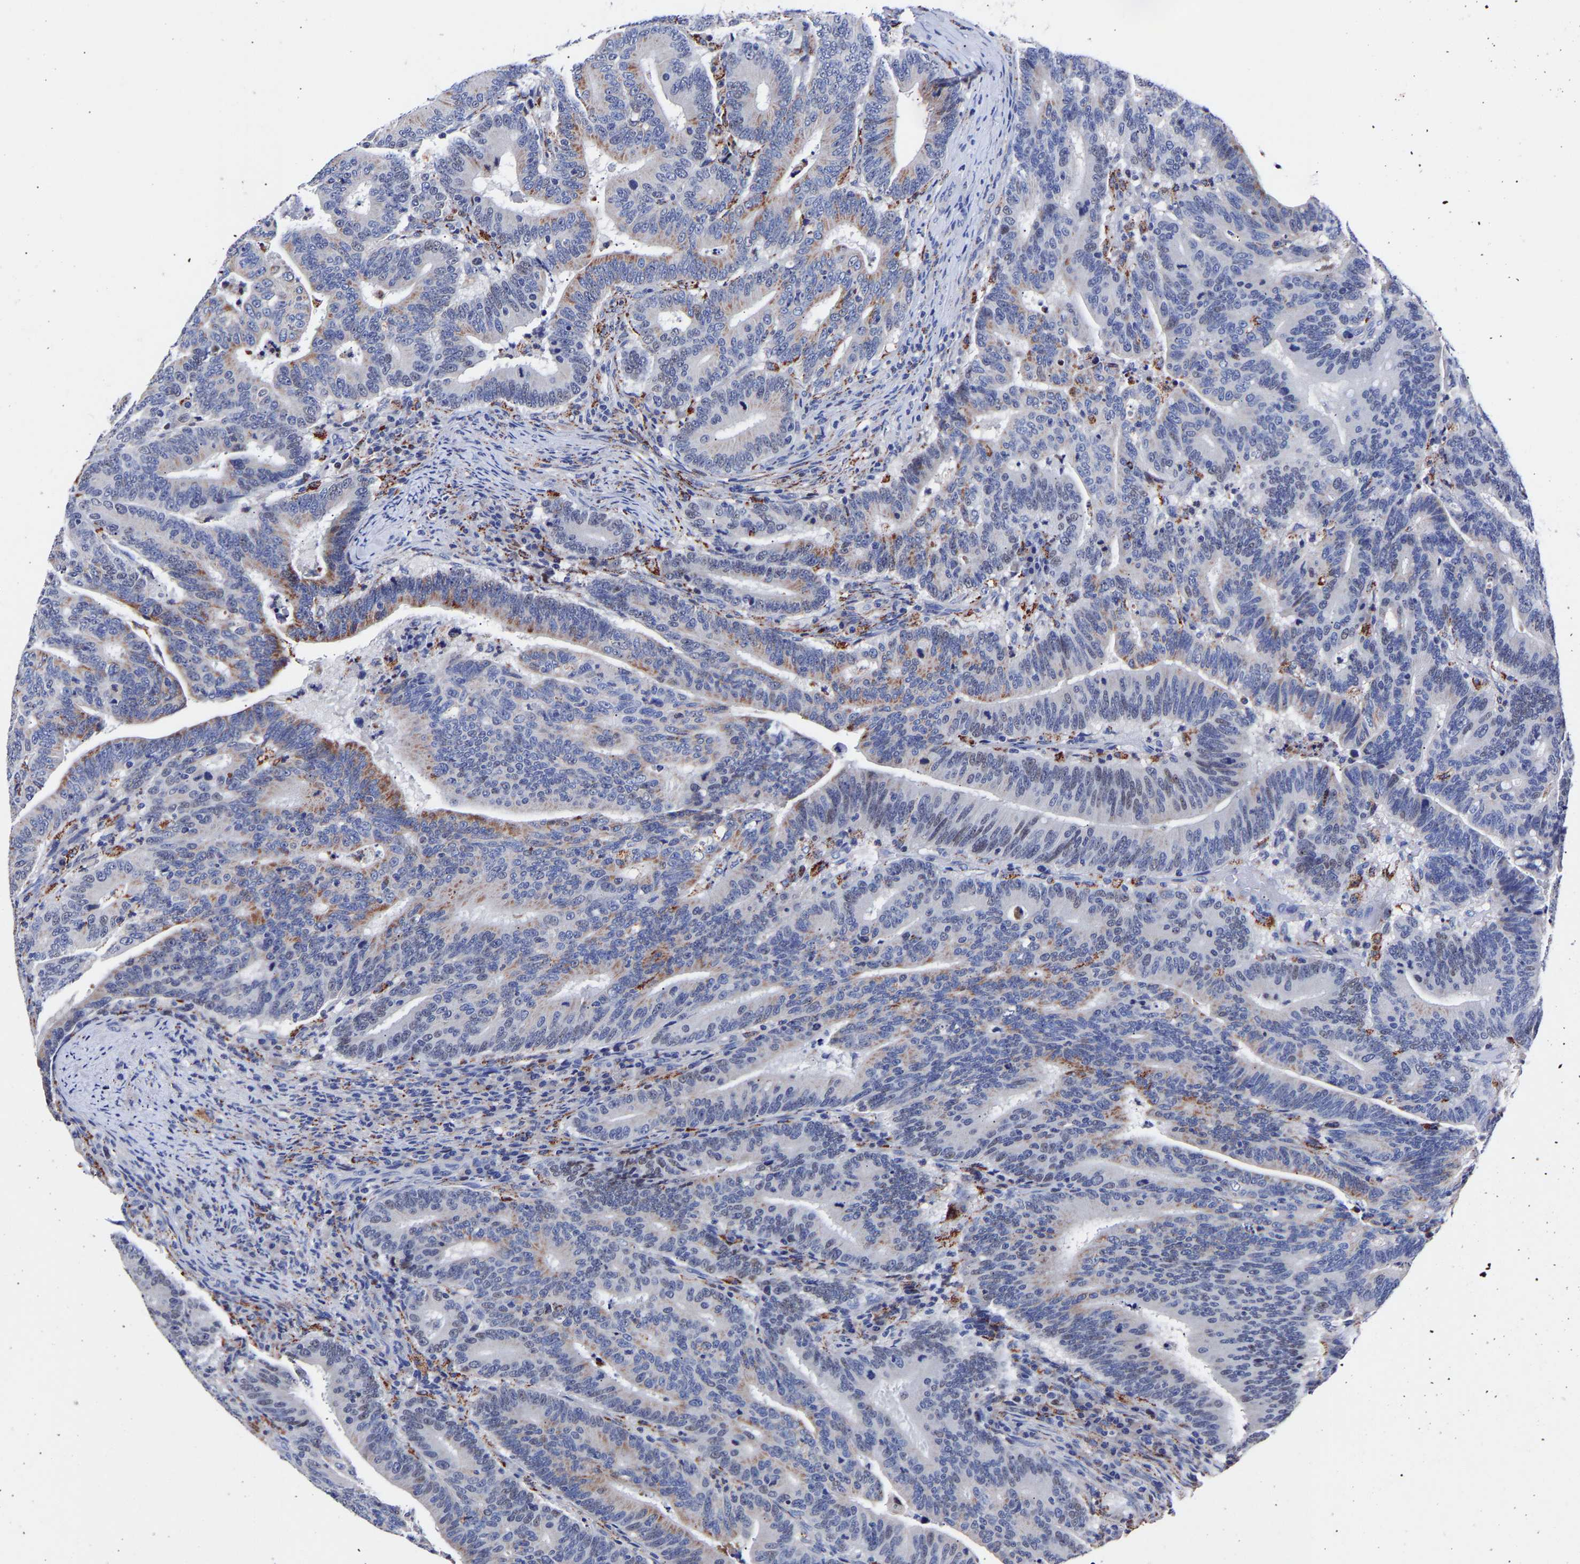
{"staining": {"intensity": "moderate", "quantity": "<25%", "location": "cytoplasmic/membranous"}, "tissue": "colorectal cancer", "cell_type": "Tumor cells", "image_type": "cancer", "snomed": [{"axis": "morphology", "description": "Adenocarcinoma, NOS"}, {"axis": "topography", "description": "Colon"}], "caption": "Immunohistochemistry (IHC) of colorectal cancer shows low levels of moderate cytoplasmic/membranous expression in approximately <25% of tumor cells.", "gene": "SEM1", "patient": {"sex": "female", "age": 66}}